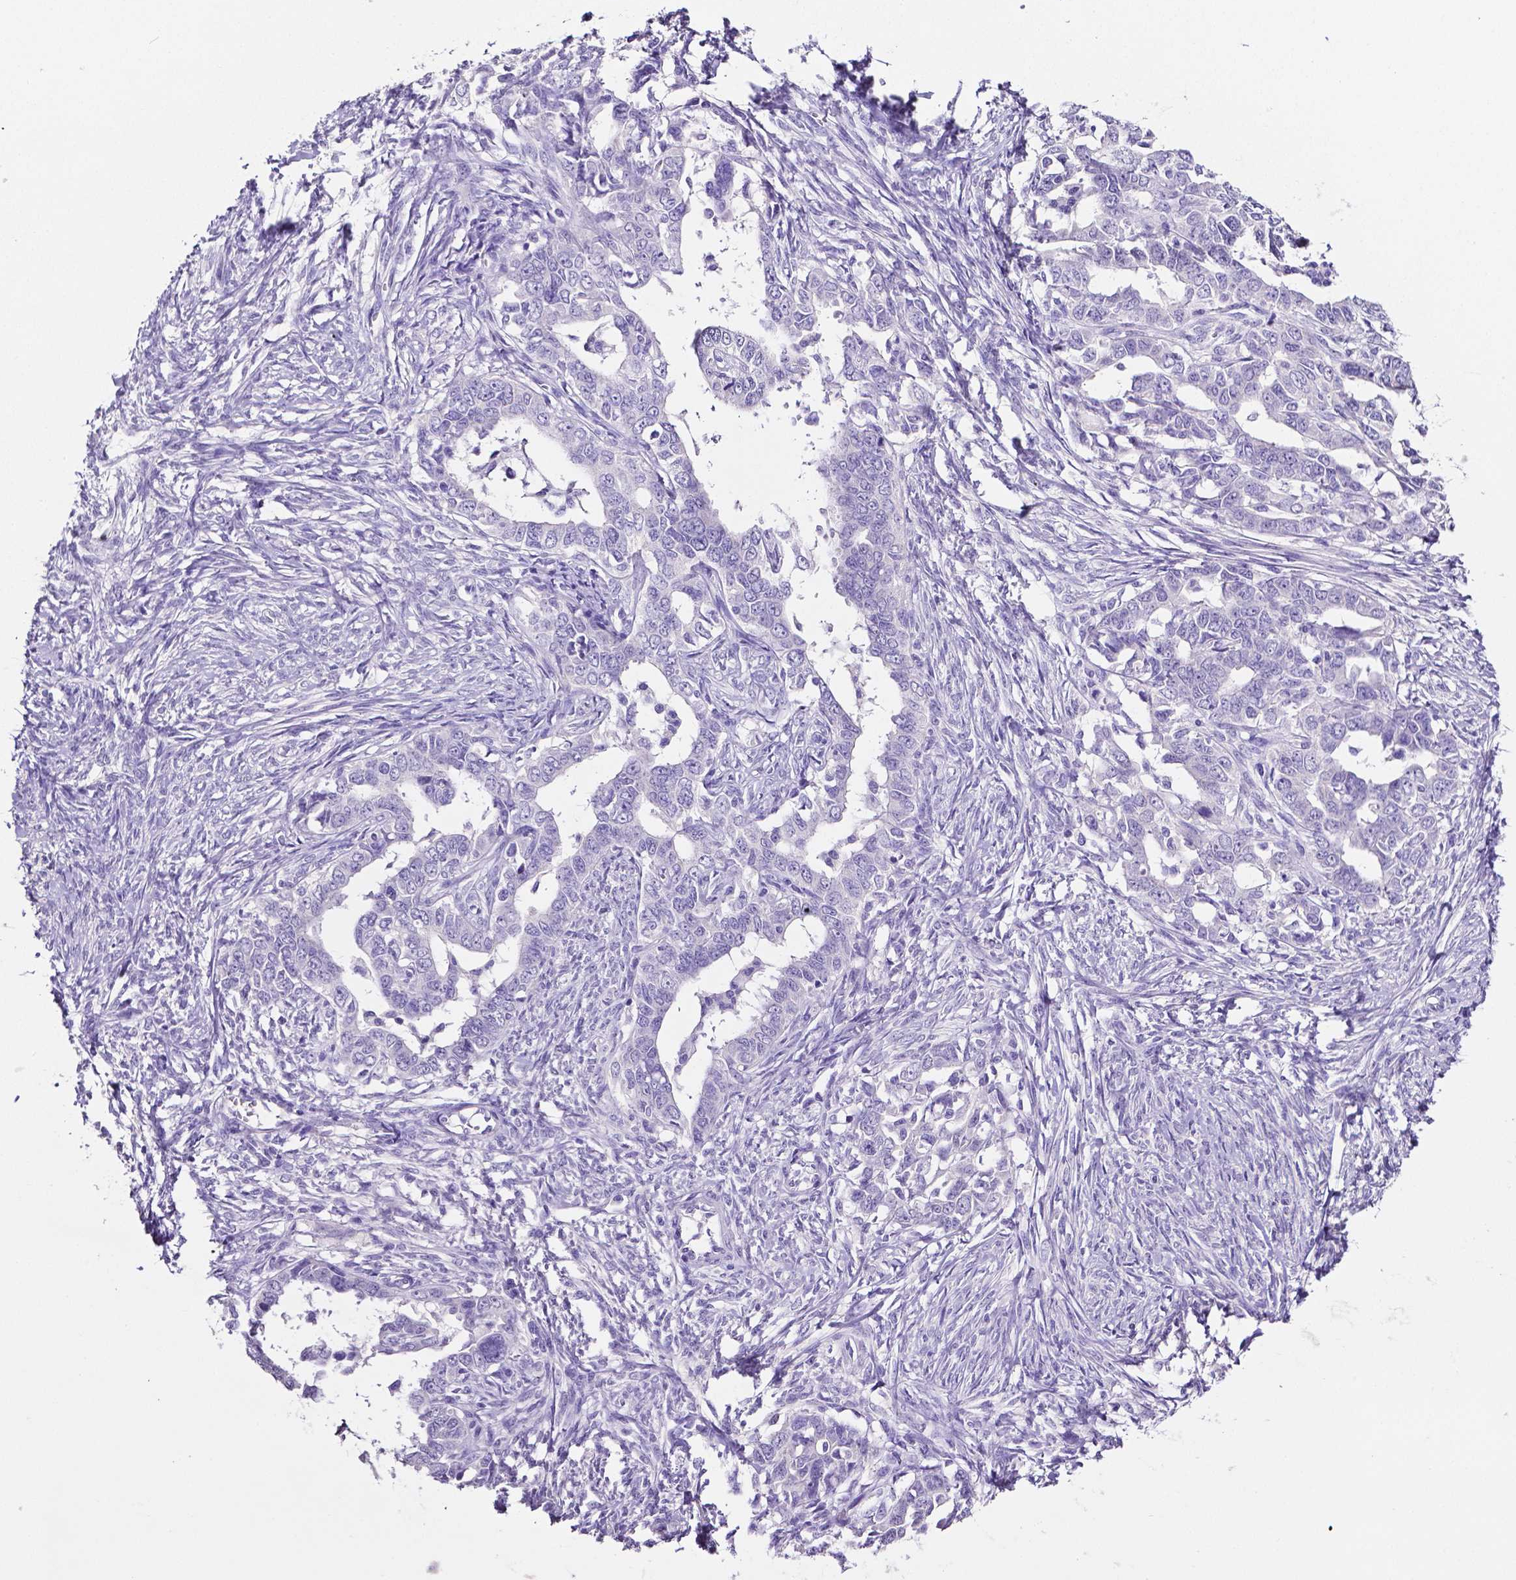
{"staining": {"intensity": "negative", "quantity": "none", "location": "none"}, "tissue": "ovarian cancer", "cell_type": "Tumor cells", "image_type": "cancer", "snomed": [{"axis": "morphology", "description": "Cystadenocarcinoma, serous, NOS"}, {"axis": "topography", "description": "Ovary"}], "caption": "Tumor cells are negative for protein expression in human ovarian cancer (serous cystadenocarcinoma).", "gene": "SLC22A2", "patient": {"sex": "female", "age": 69}}